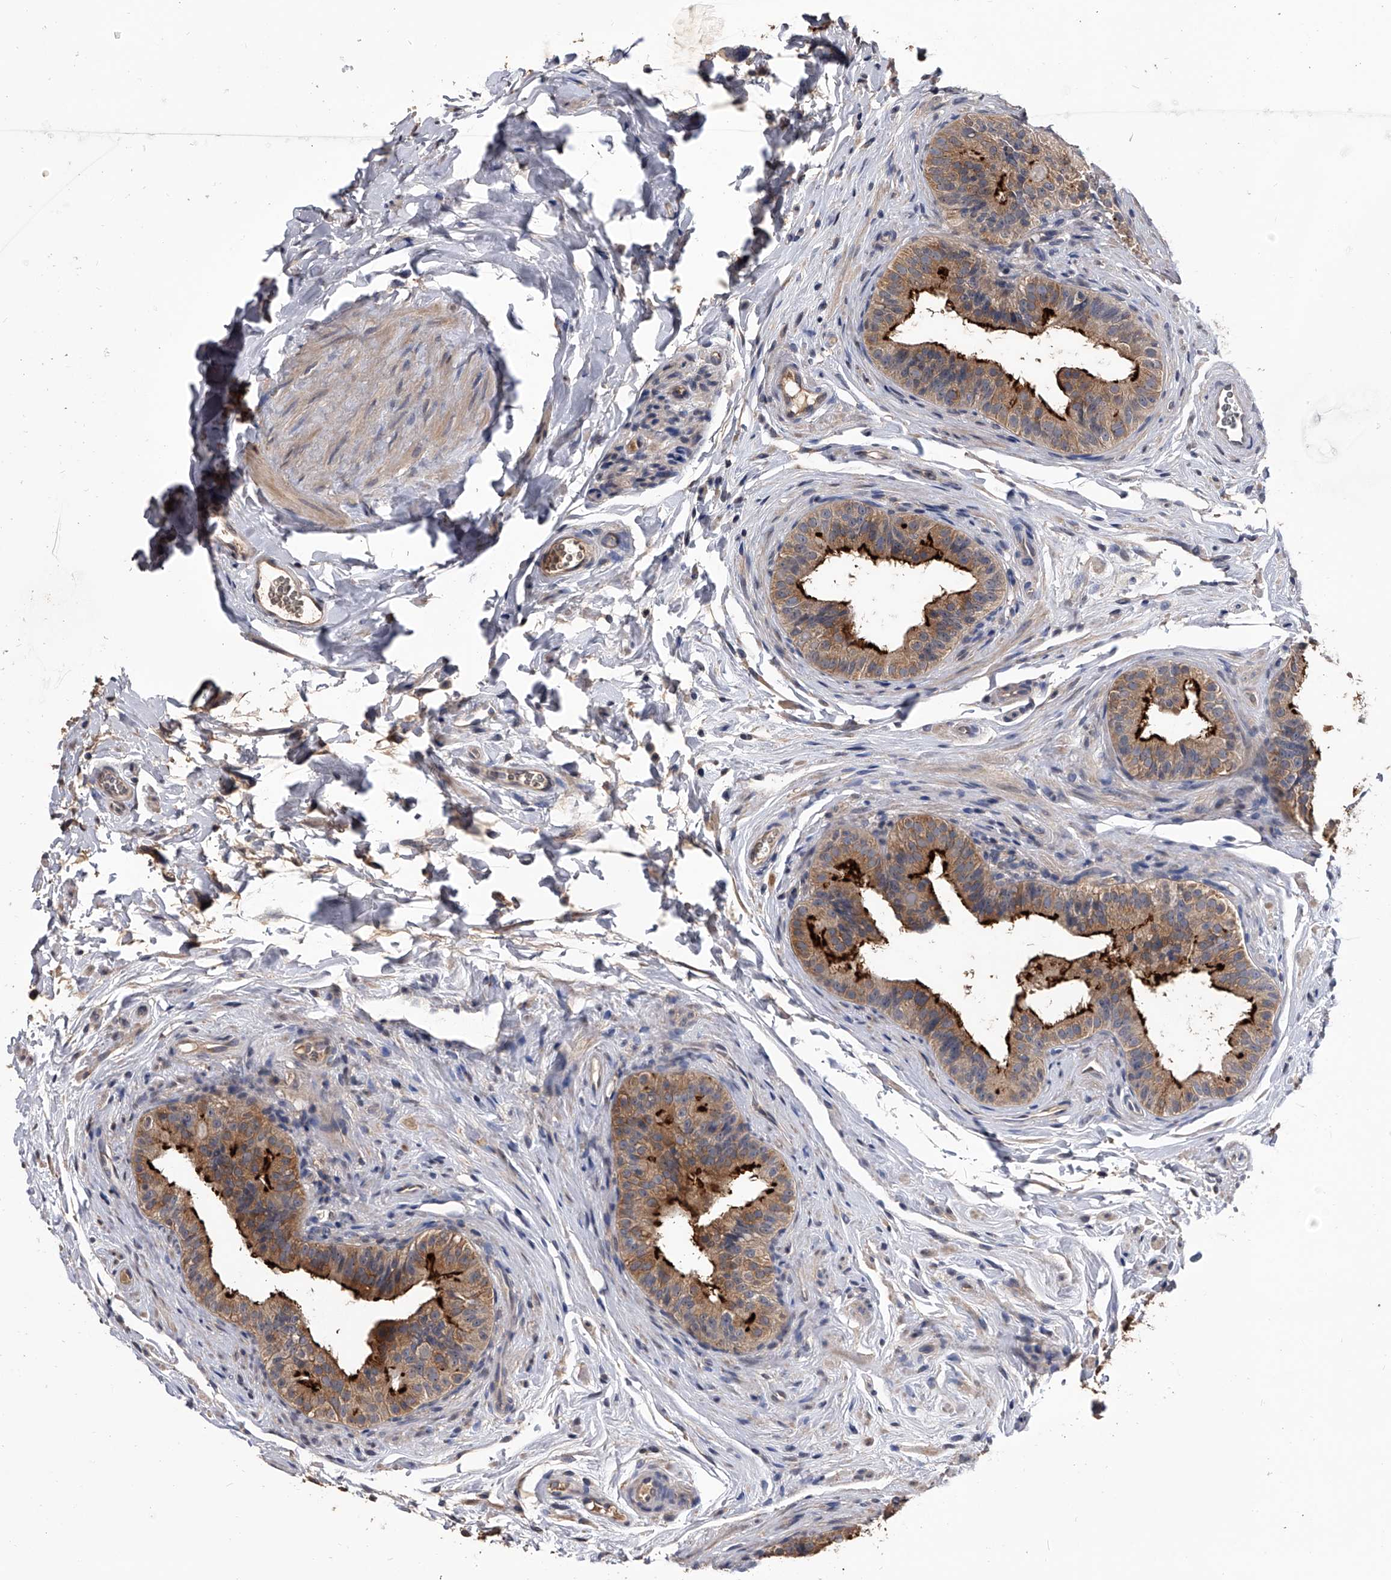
{"staining": {"intensity": "negative", "quantity": "none", "location": "none"}, "tissue": "epididymis", "cell_type": "Glandular cells", "image_type": "normal", "snomed": [{"axis": "morphology", "description": "Normal tissue, NOS"}, {"axis": "topography", "description": "Epididymis"}], "caption": "There is no significant staining in glandular cells of epididymis. (DAB (3,3'-diaminobenzidine) immunohistochemistry (IHC) visualized using brightfield microscopy, high magnification).", "gene": "EFCAB7", "patient": {"sex": "male", "age": 49}}